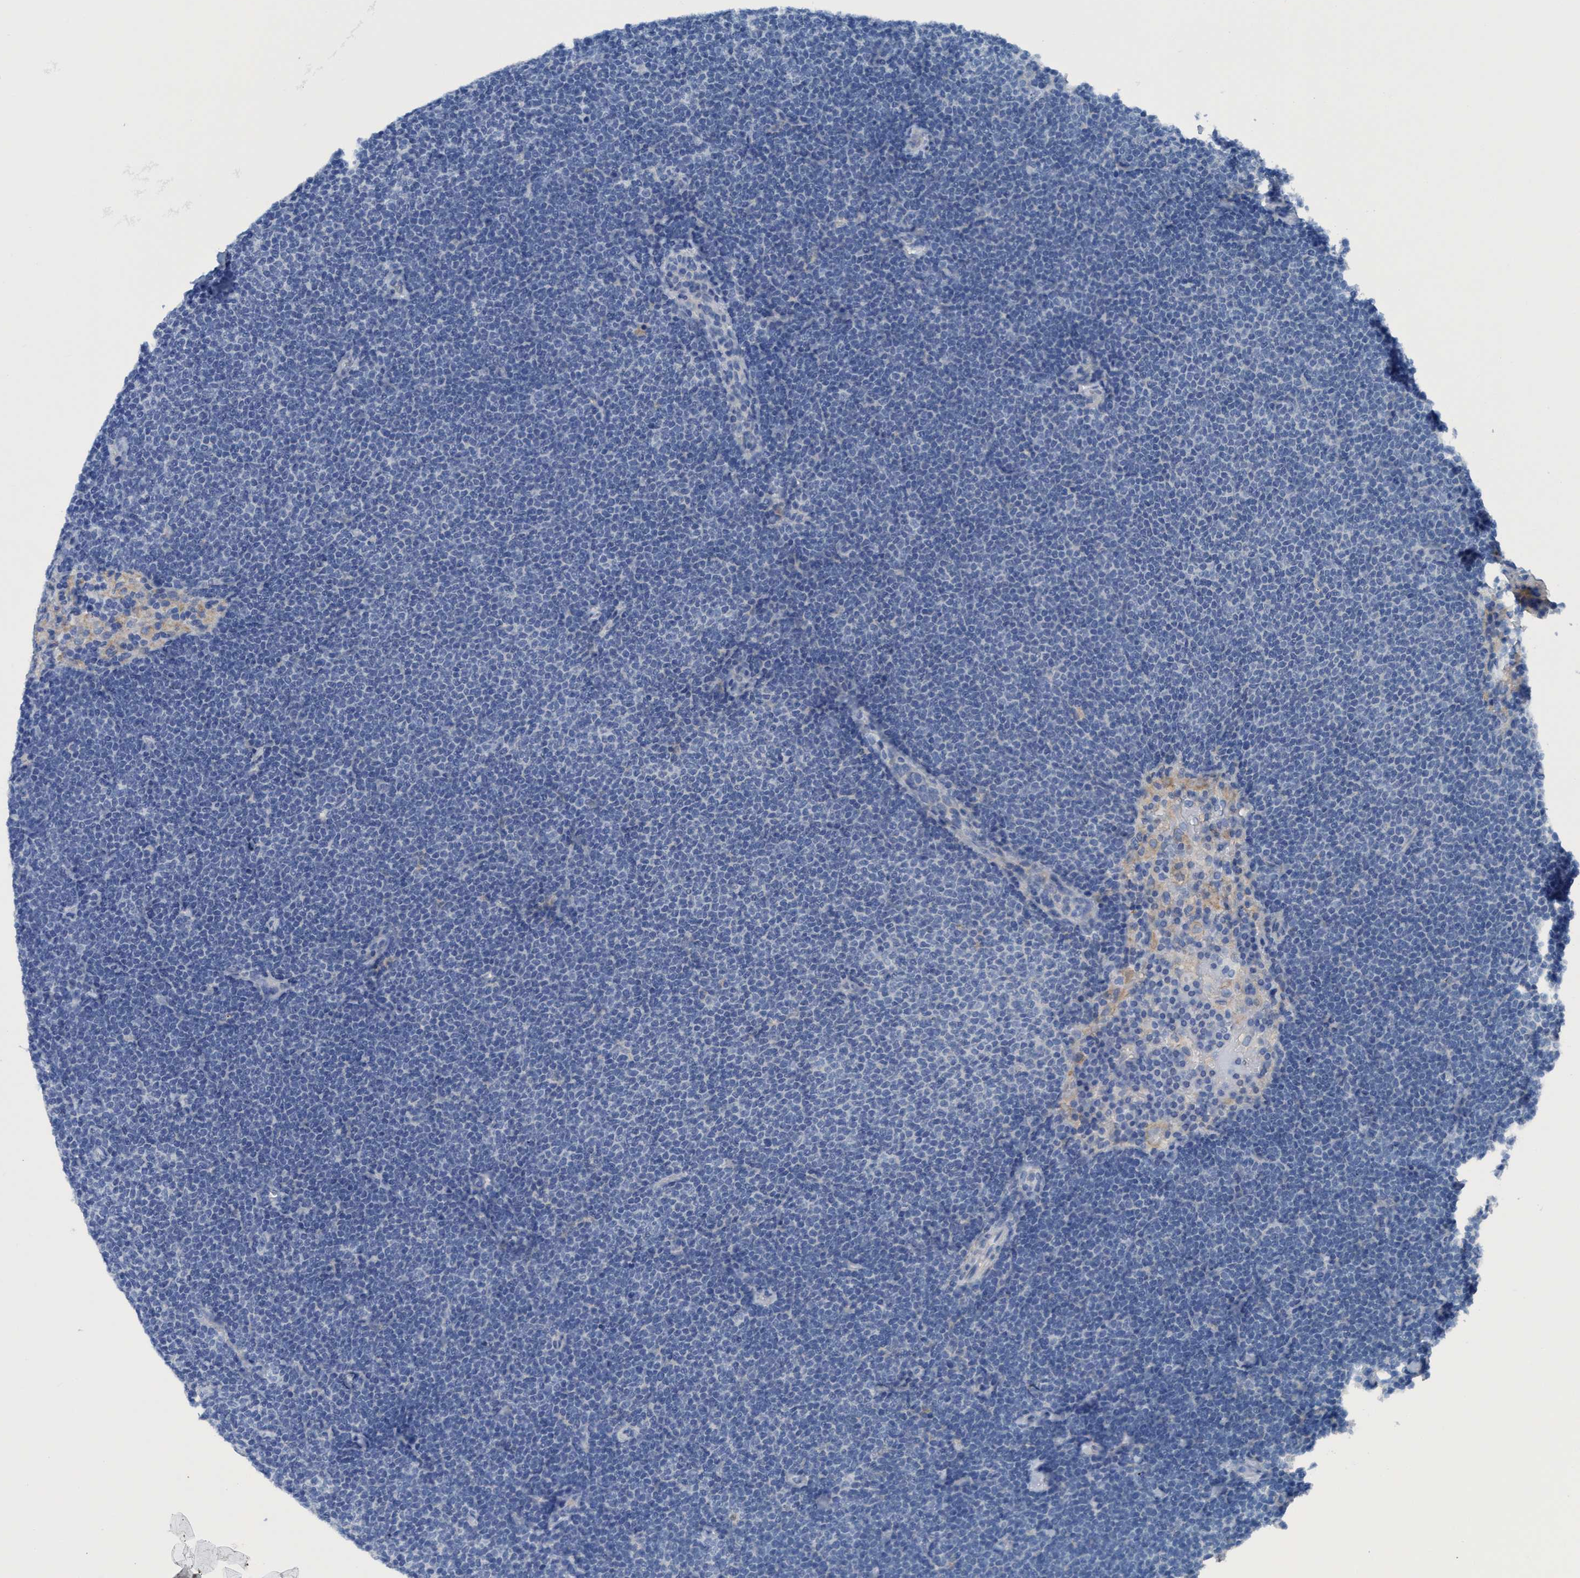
{"staining": {"intensity": "negative", "quantity": "none", "location": "none"}, "tissue": "lymphoma", "cell_type": "Tumor cells", "image_type": "cancer", "snomed": [{"axis": "morphology", "description": "Malignant lymphoma, non-Hodgkin's type, Low grade"}, {"axis": "topography", "description": "Lymph node"}], "caption": "Immunohistochemical staining of malignant lymphoma, non-Hodgkin's type (low-grade) displays no significant staining in tumor cells.", "gene": "DNAI1", "patient": {"sex": "female", "age": 53}}